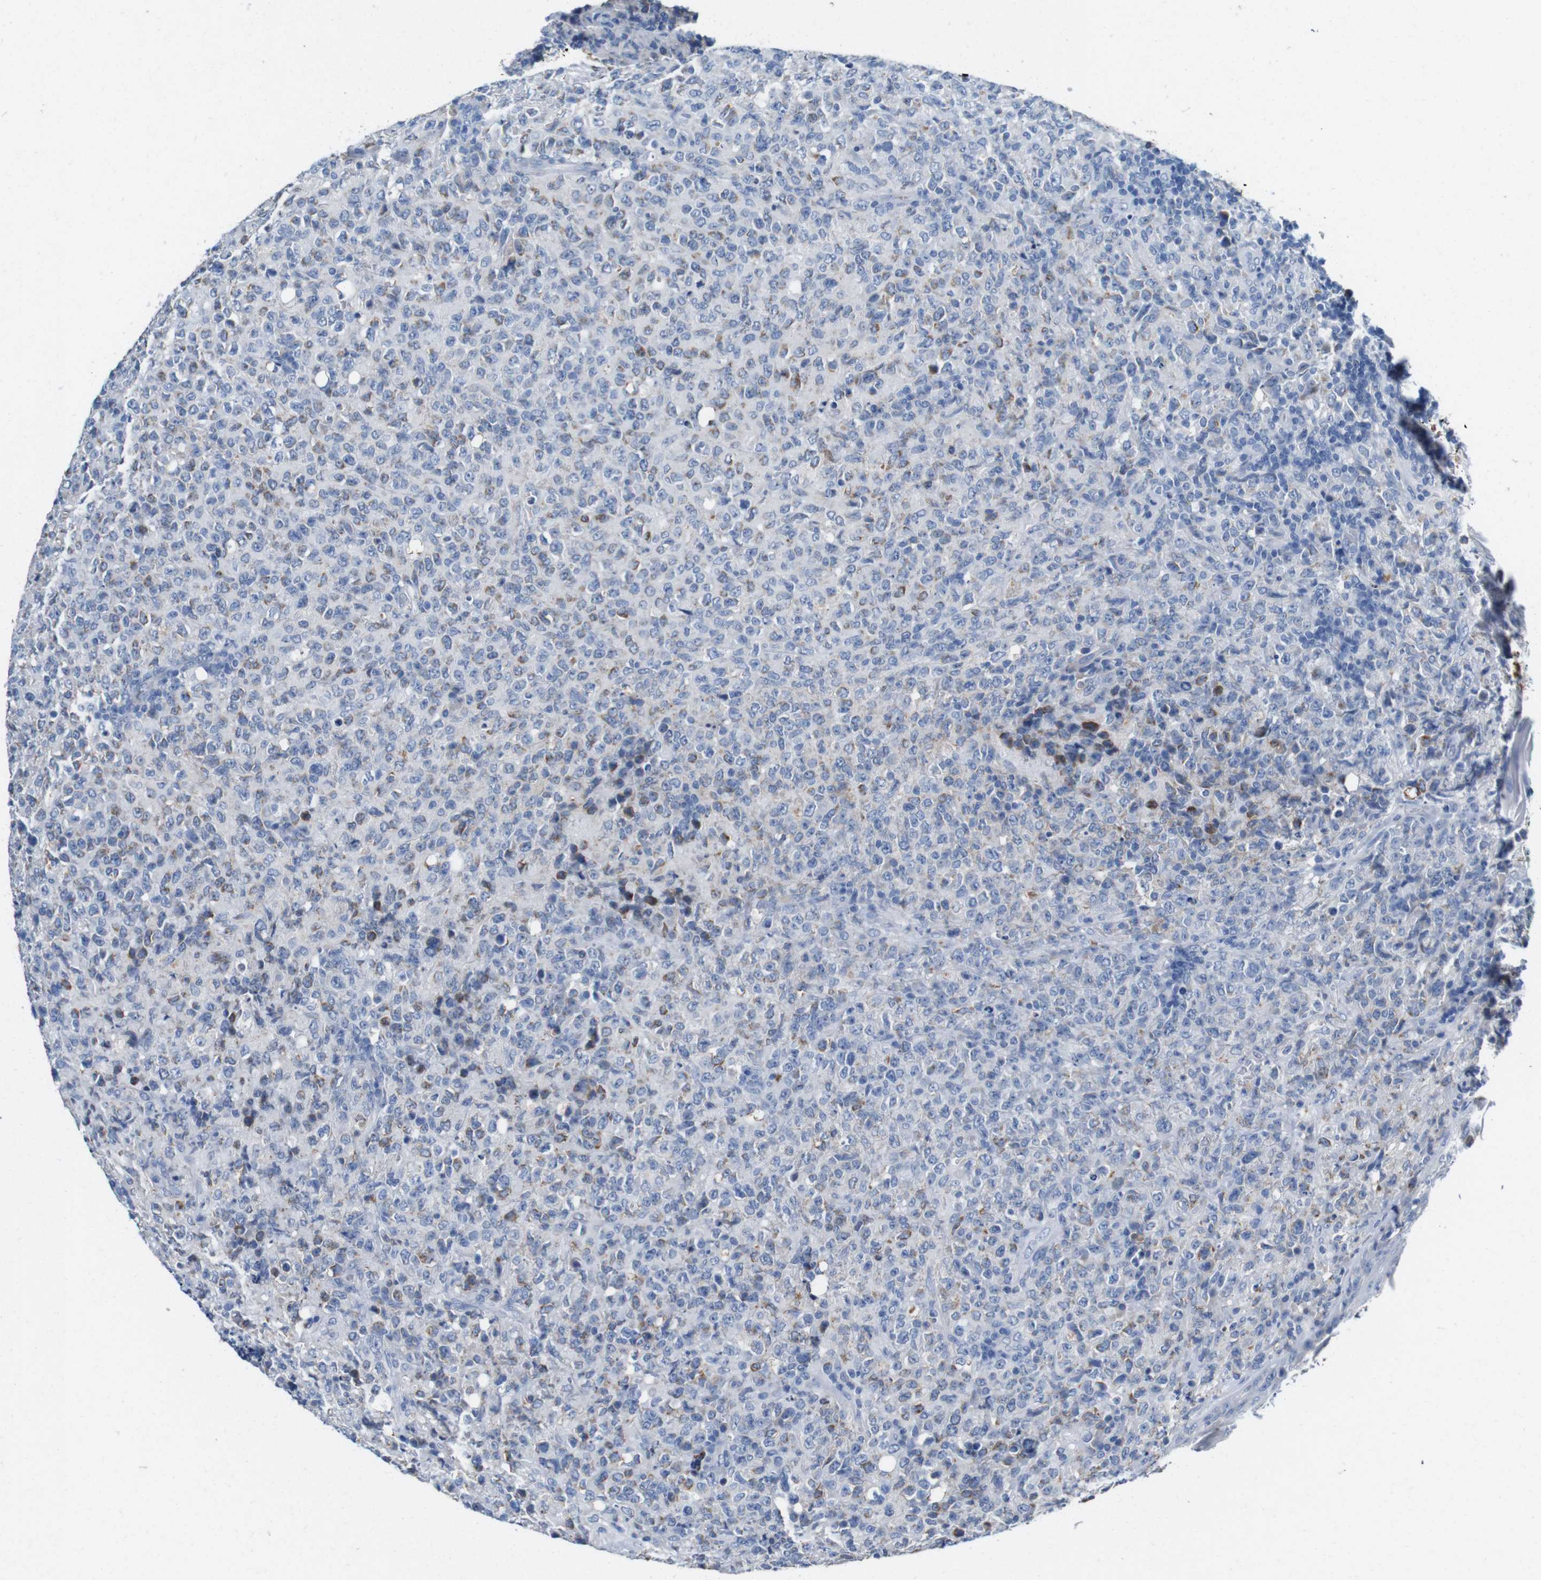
{"staining": {"intensity": "weak", "quantity": "25%-75%", "location": "cytoplasmic/membranous"}, "tissue": "lymphoma", "cell_type": "Tumor cells", "image_type": "cancer", "snomed": [{"axis": "morphology", "description": "Malignant lymphoma, non-Hodgkin's type, High grade"}, {"axis": "topography", "description": "Tonsil"}], "caption": "About 25%-75% of tumor cells in human high-grade malignant lymphoma, non-Hodgkin's type exhibit weak cytoplasmic/membranous protein expression as visualized by brown immunohistochemical staining.", "gene": "IGSF8", "patient": {"sex": "female", "age": 36}}